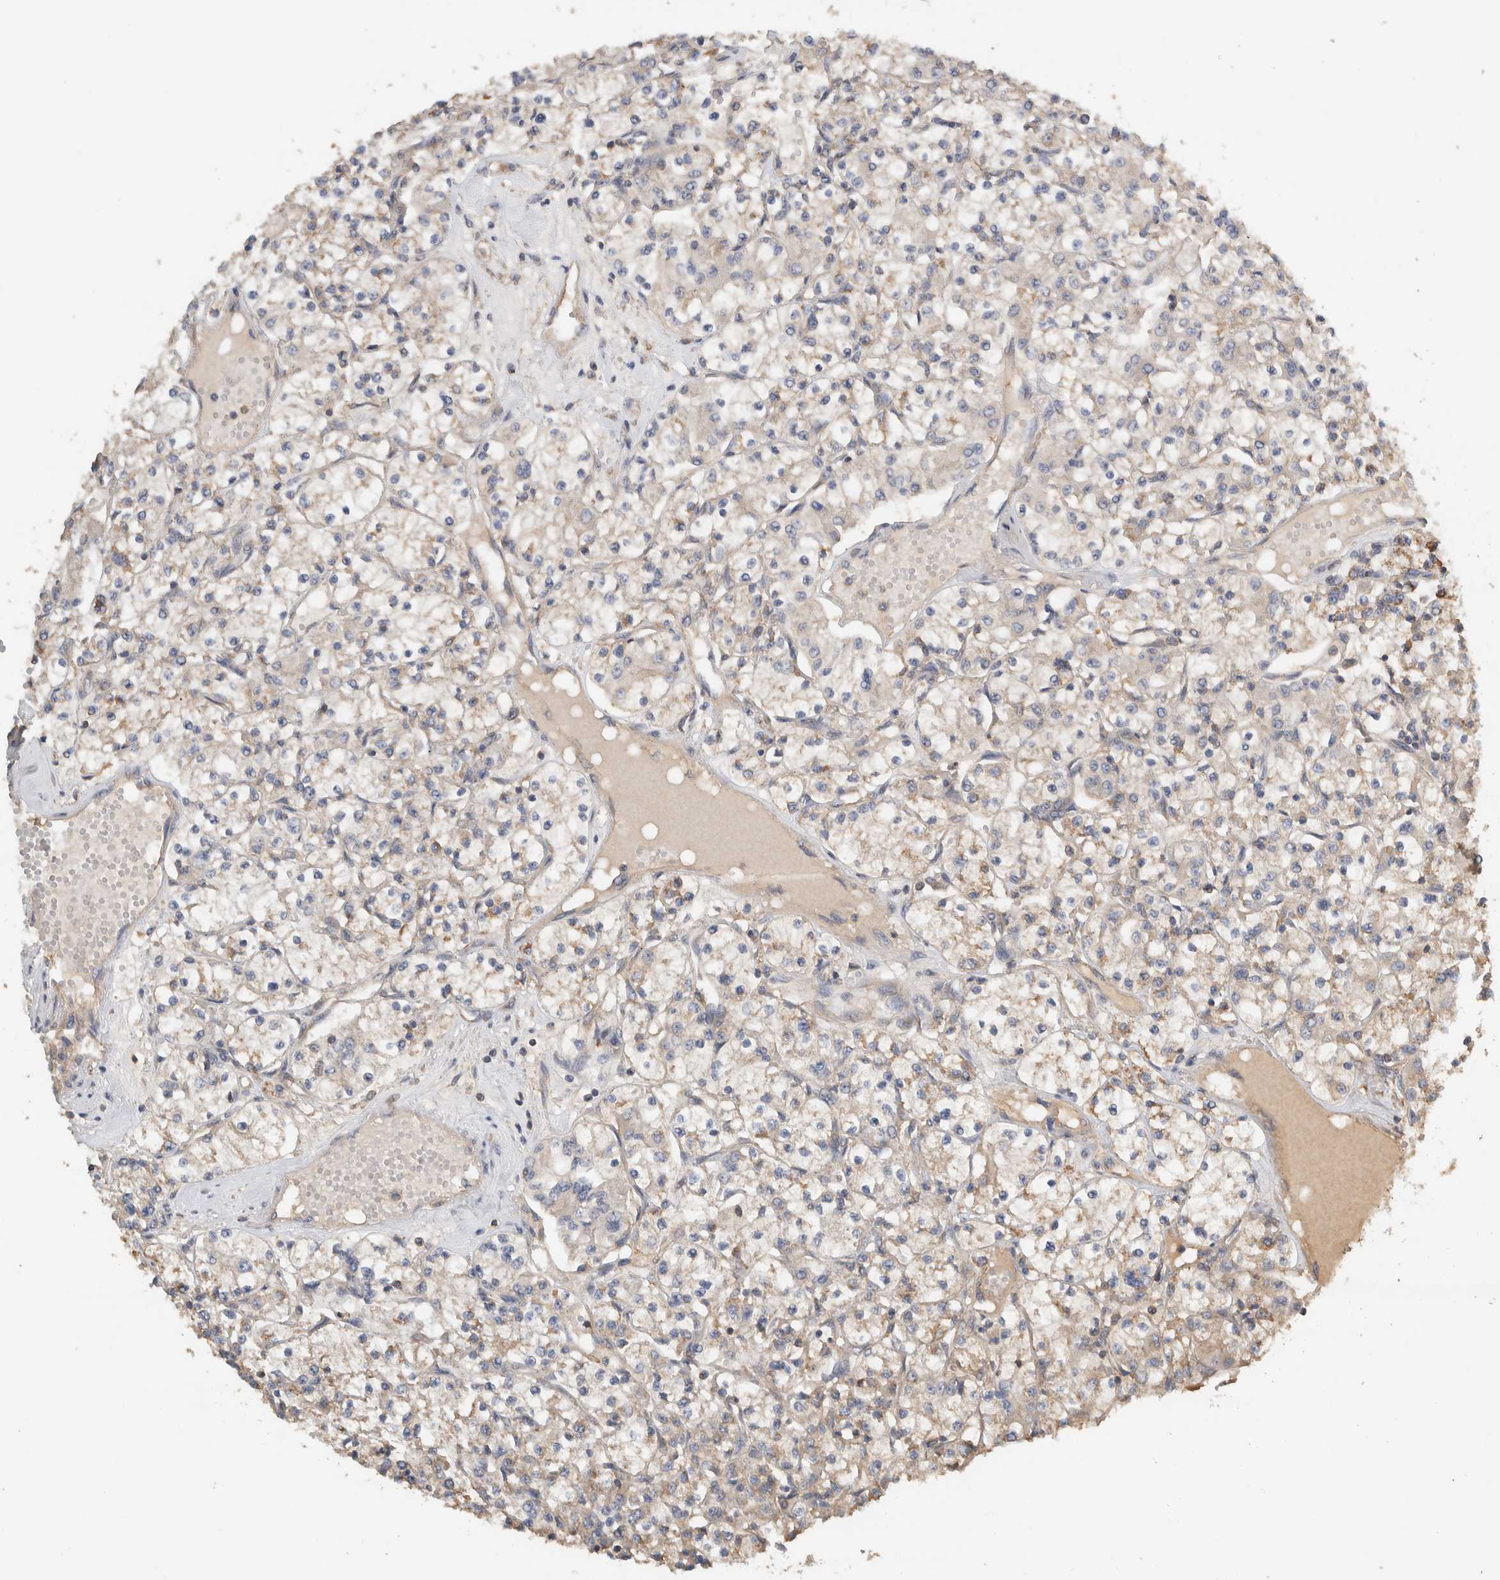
{"staining": {"intensity": "negative", "quantity": "none", "location": "none"}, "tissue": "renal cancer", "cell_type": "Tumor cells", "image_type": "cancer", "snomed": [{"axis": "morphology", "description": "Adenocarcinoma, NOS"}, {"axis": "topography", "description": "Kidney"}], "caption": "A micrograph of renal cancer (adenocarcinoma) stained for a protein displays no brown staining in tumor cells.", "gene": "EIF4G3", "patient": {"sex": "female", "age": 59}}